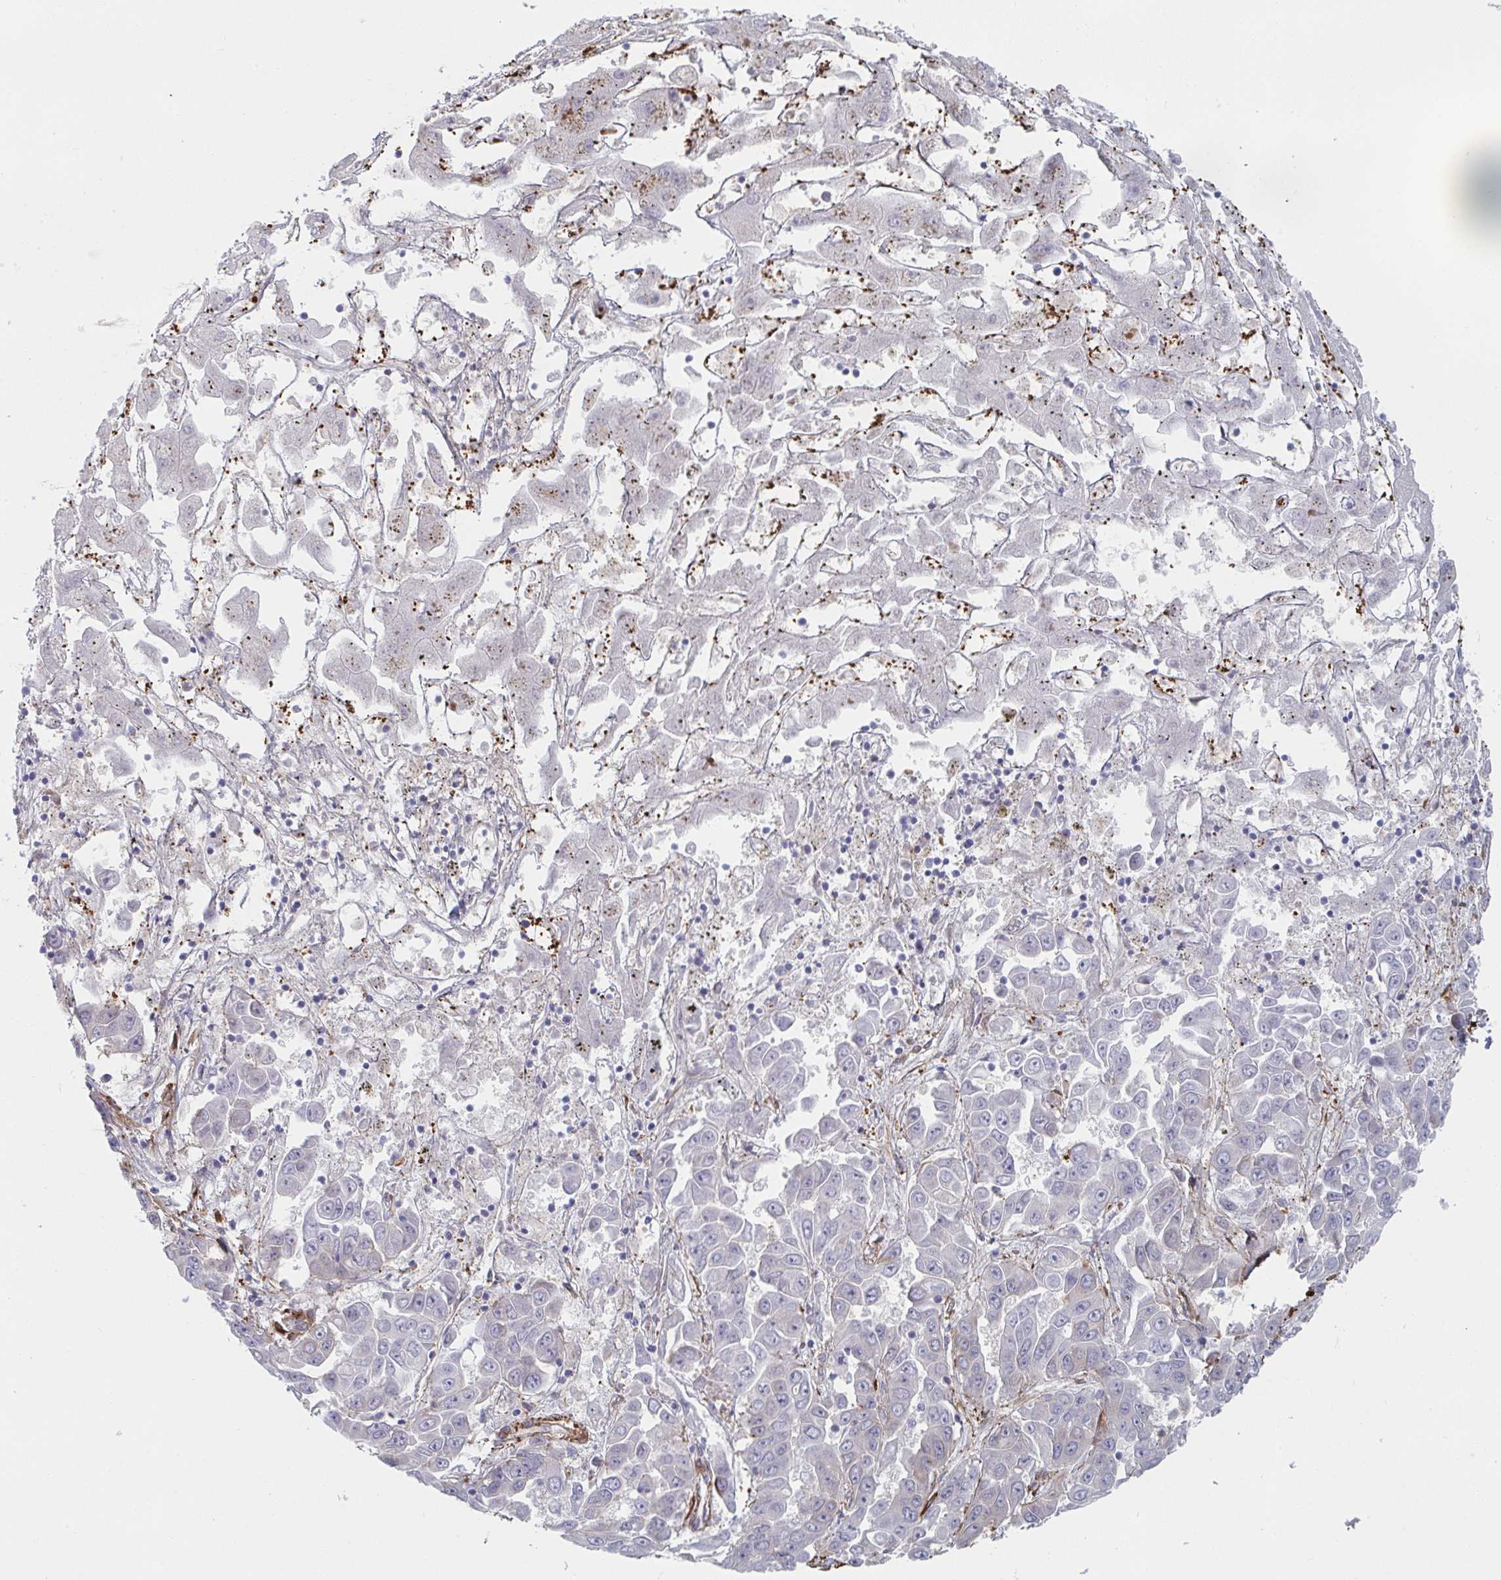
{"staining": {"intensity": "negative", "quantity": "none", "location": "none"}, "tissue": "liver cancer", "cell_type": "Tumor cells", "image_type": "cancer", "snomed": [{"axis": "morphology", "description": "Cholangiocarcinoma"}, {"axis": "topography", "description": "Liver"}], "caption": "The image displays no staining of tumor cells in liver cancer (cholangiocarcinoma).", "gene": "NEURL4", "patient": {"sex": "female", "age": 52}}